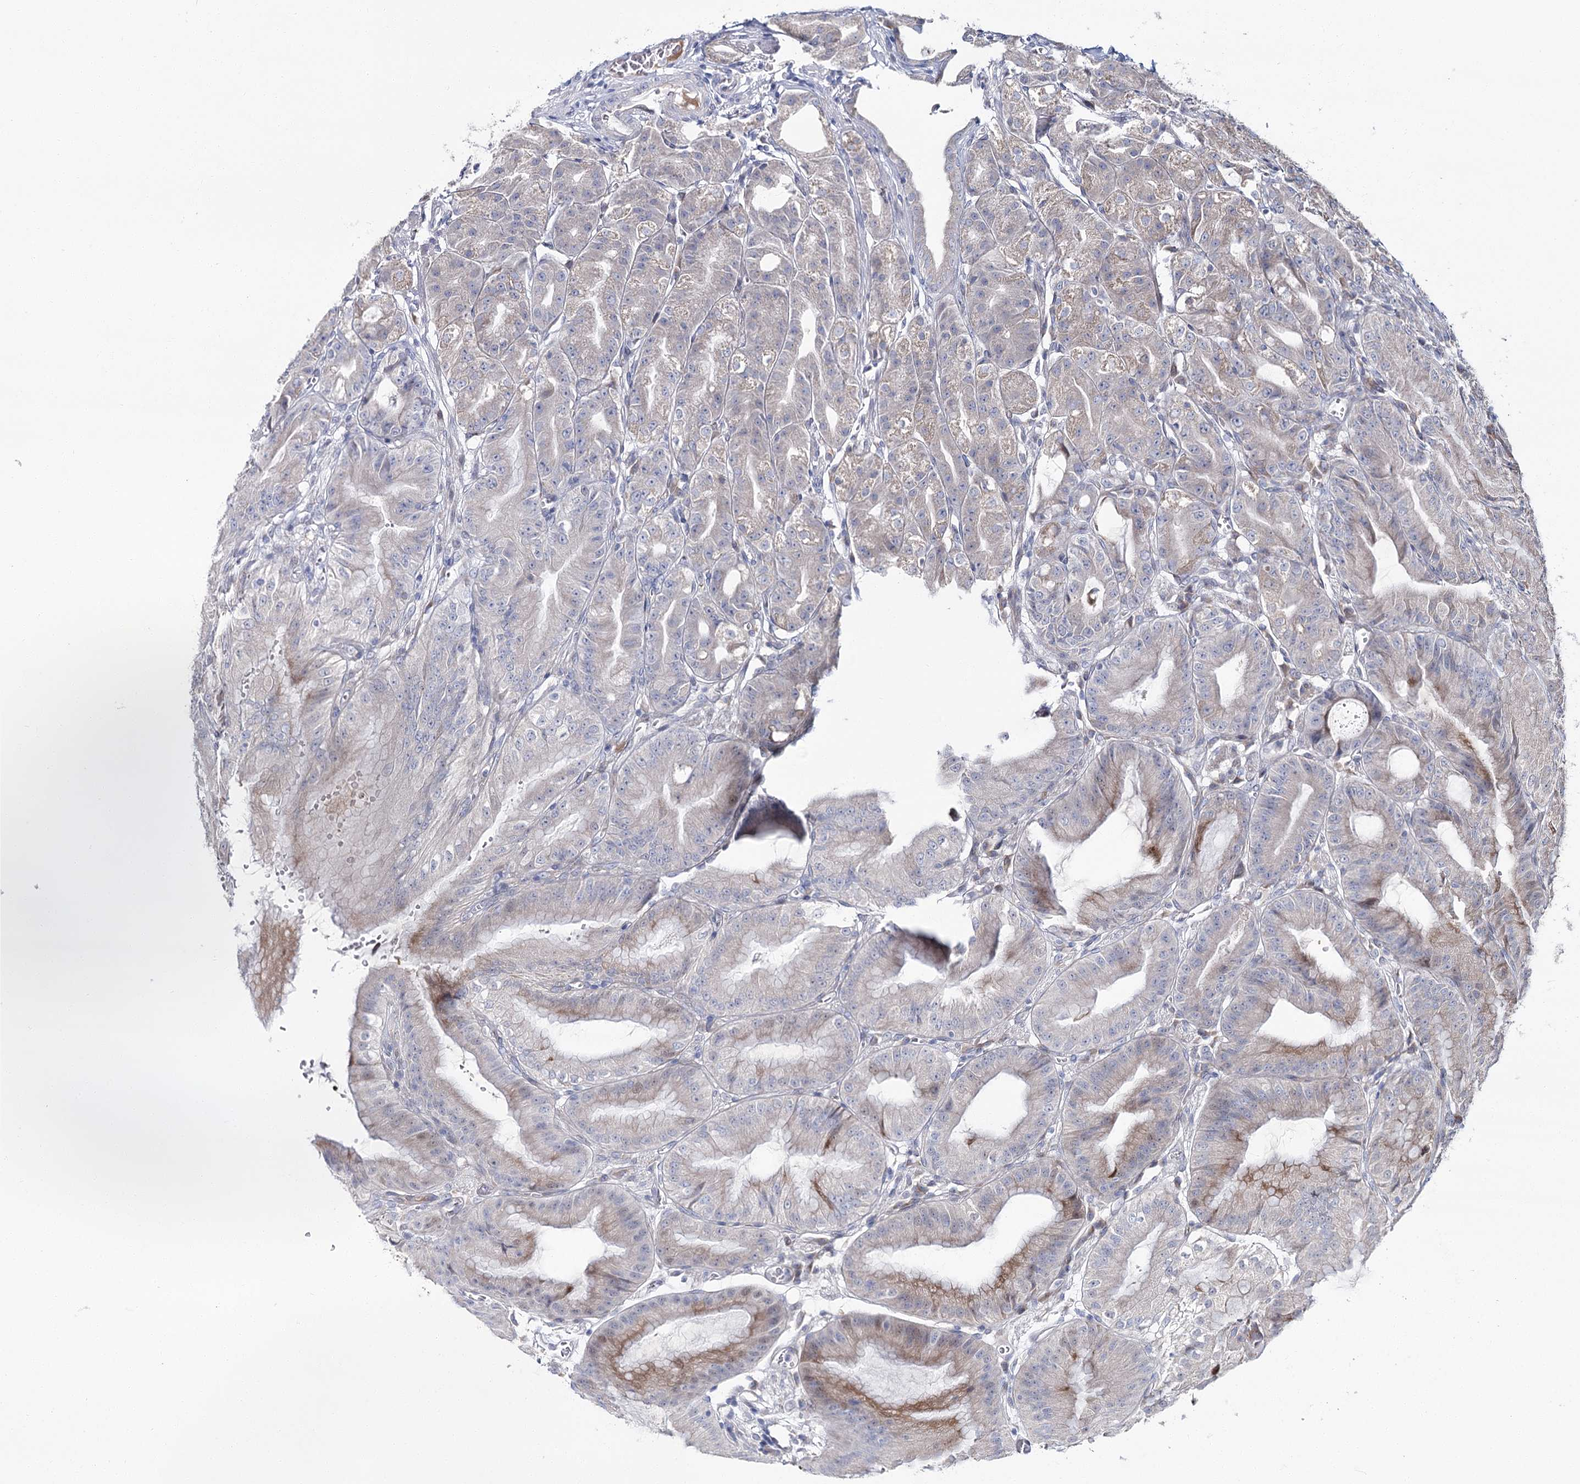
{"staining": {"intensity": "moderate", "quantity": "25%-75%", "location": "cytoplasmic/membranous"}, "tissue": "stomach", "cell_type": "Glandular cells", "image_type": "normal", "snomed": [{"axis": "morphology", "description": "Normal tissue, NOS"}, {"axis": "topography", "description": "Stomach, upper"}, {"axis": "topography", "description": "Stomach, lower"}], "caption": "Immunohistochemistry photomicrograph of benign human stomach stained for a protein (brown), which exhibits medium levels of moderate cytoplasmic/membranous expression in about 25%-75% of glandular cells.", "gene": "CPLANE1", "patient": {"sex": "male", "age": 71}}